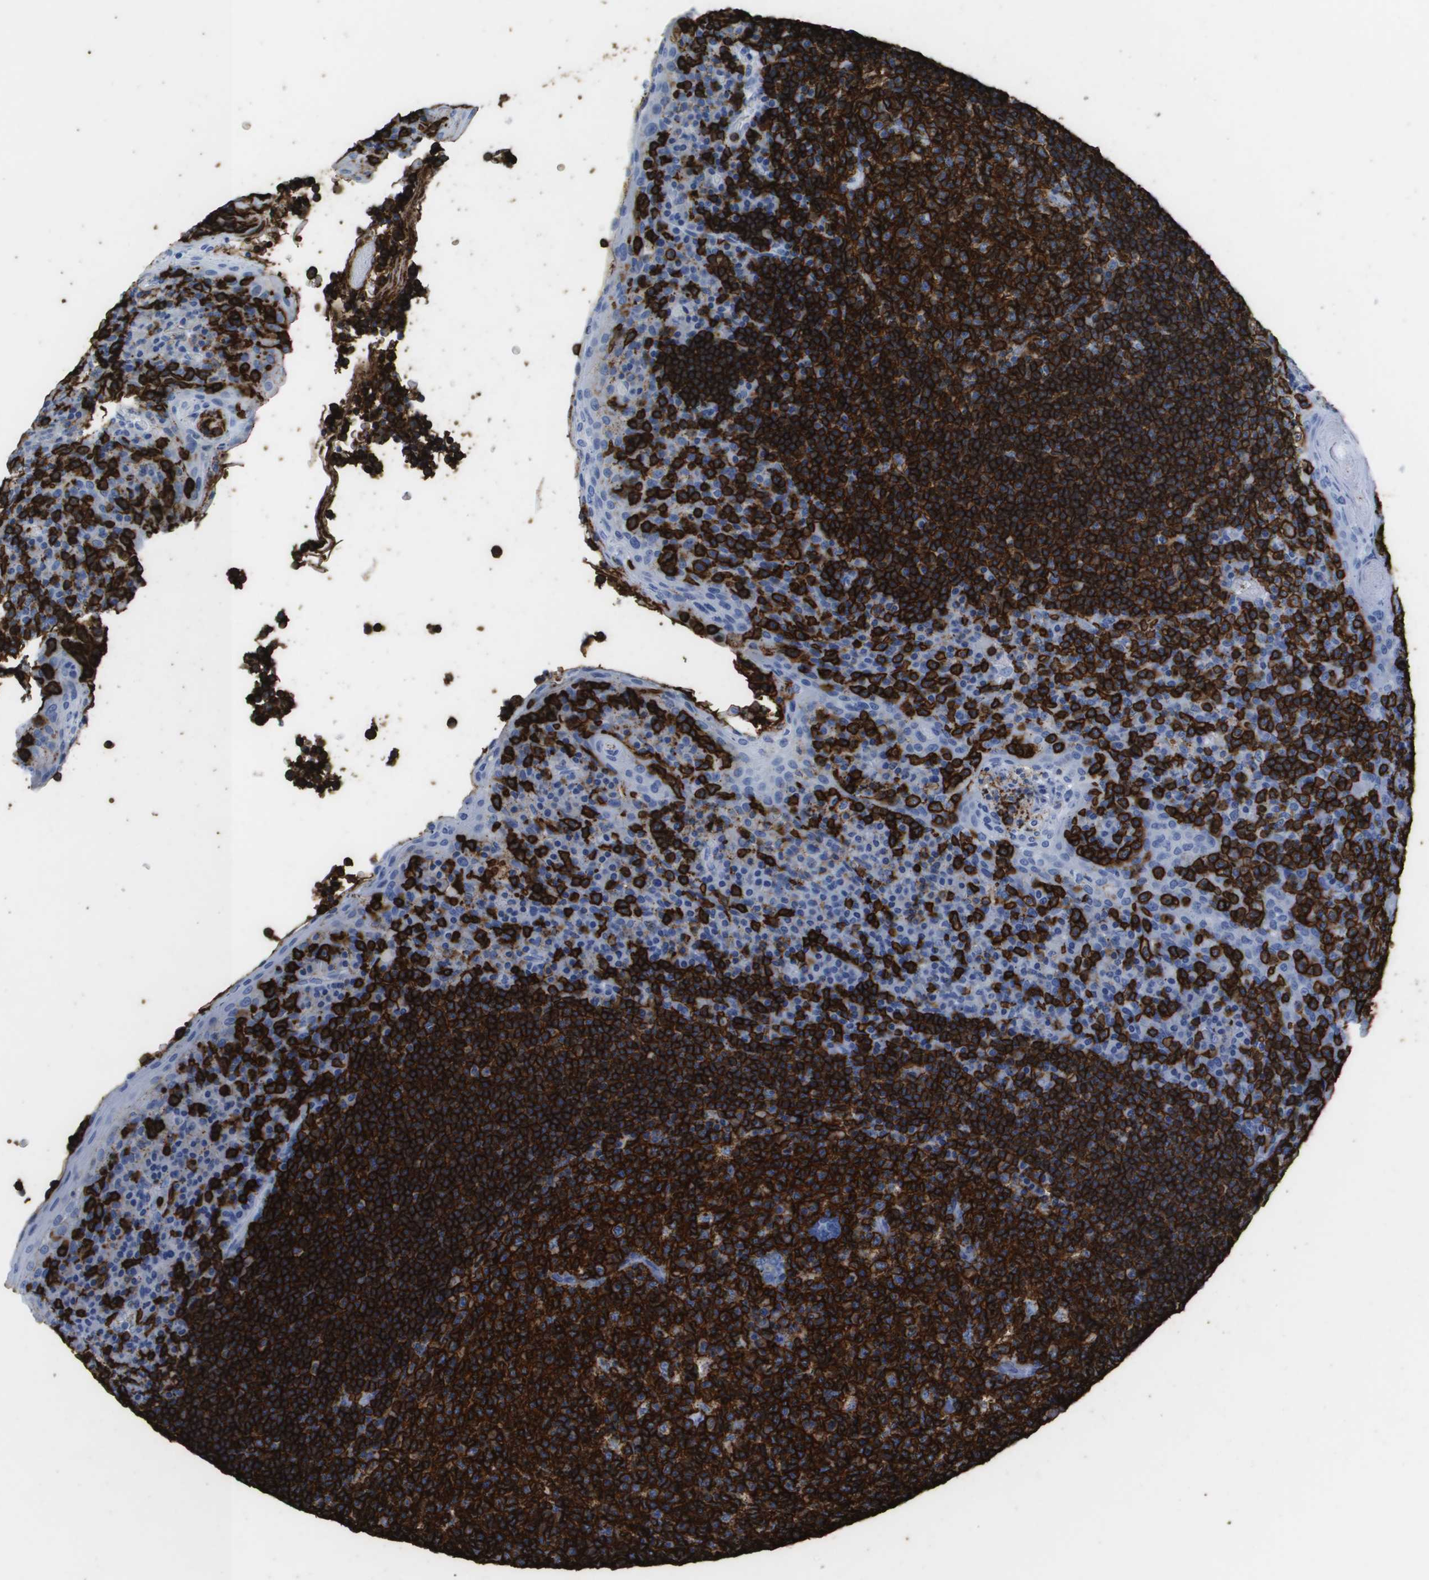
{"staining": {"intensity": "strong", "quantity": ">75%", "location": "cytoplasmic/membranous"}, "tissue": "tonsil", "cell_type": "Germinal center cells", "image_type": "normal", "snomed": [{"axis": "morphology", "description": "Normal tissue, NOS"}, {"axis": "topography", "description": "Tonsil"}], "caption": "This histopathology image demonstrates normal tonsil stained with immunohistochemistry to label a protein in brown. The cytoplasmic/membranous of germinal center cells show strong positivity for the protein. Nuclei are counter-stained blue.", "gene": "MS4A1", "patient": {"sex": "male", "age": 17}}